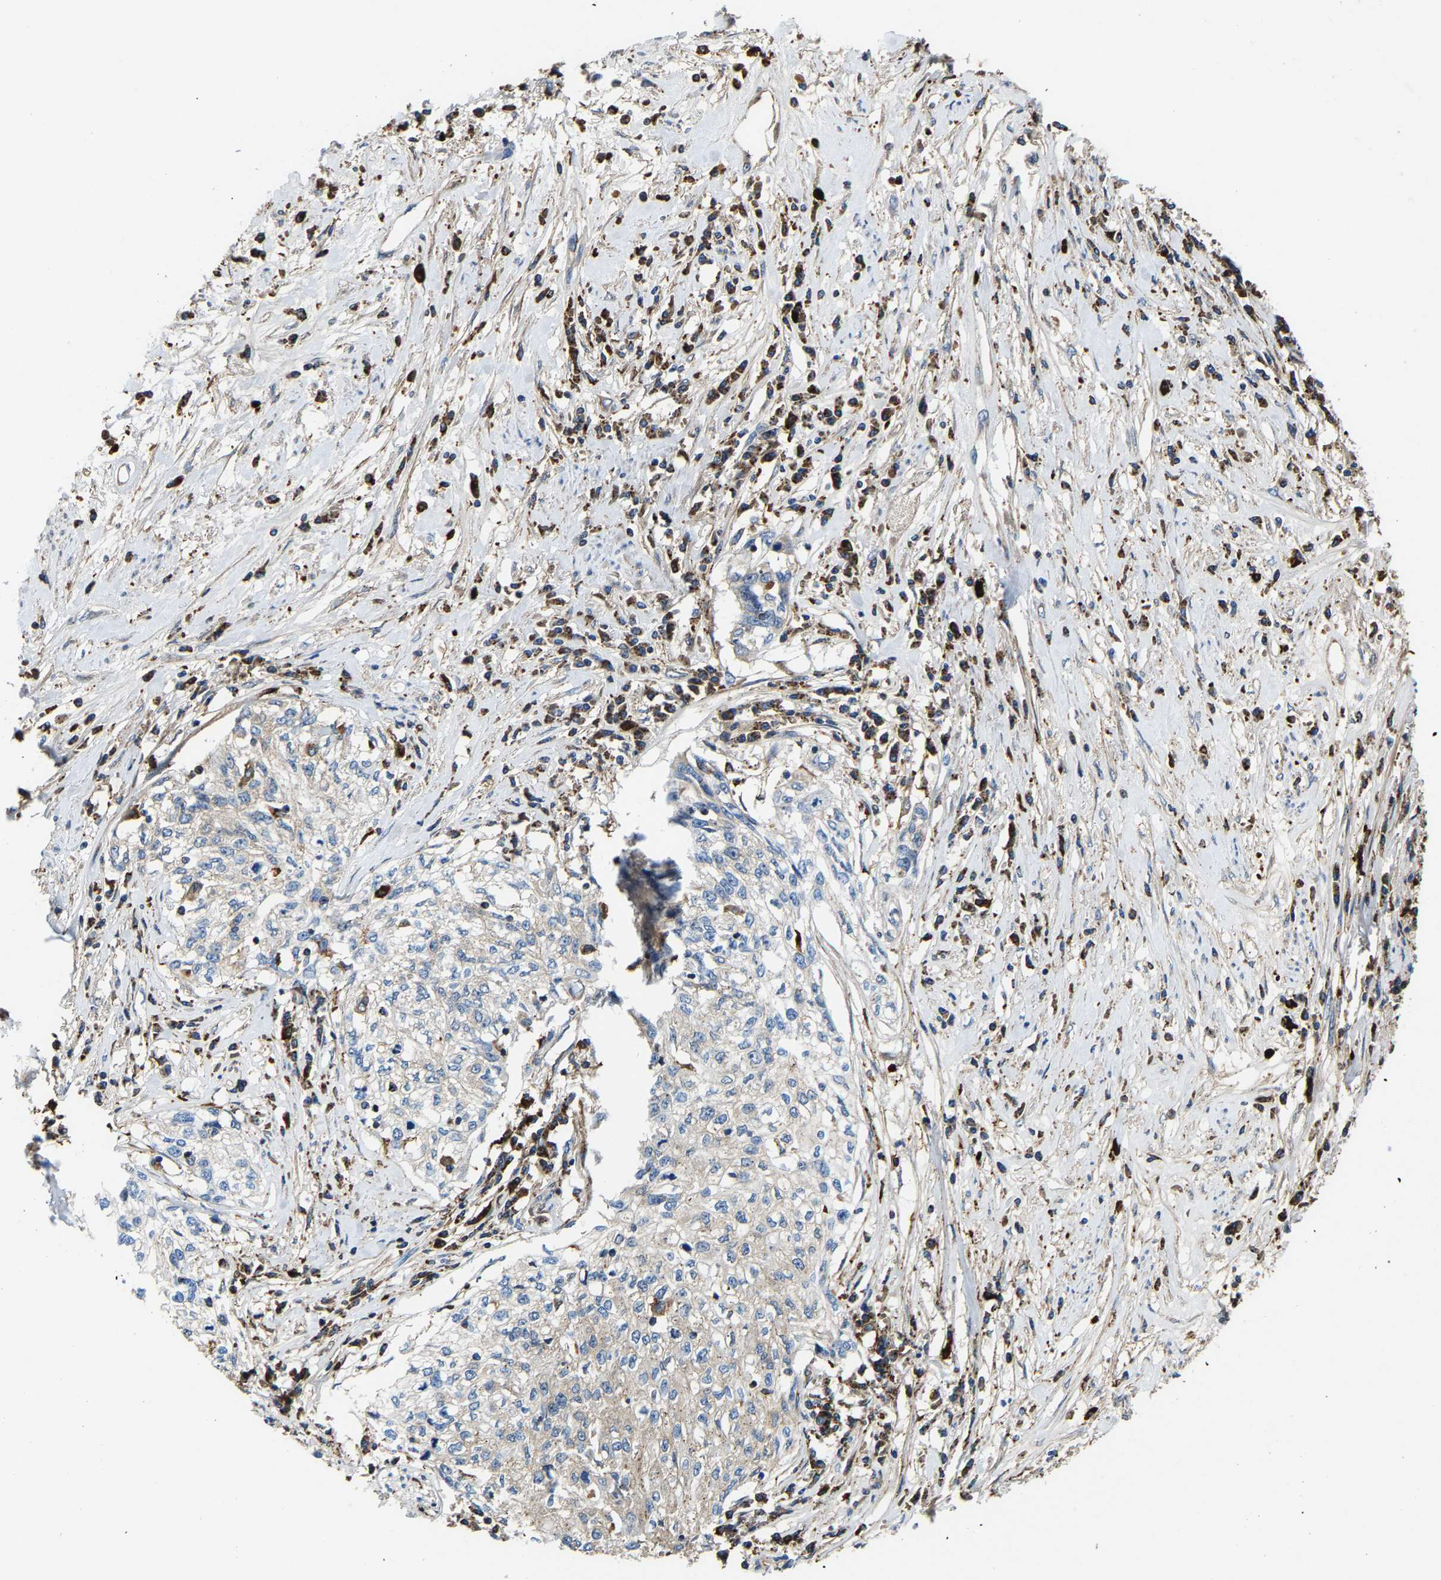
{"staining": {"intensity": "negative", "quantity": "none", "location": "none"}, "tissue": "cervical cancer", "cell_type": "Tumor cells", "image_type": "cancer", "snomed": [{"axis": "morphology", "description": "Squamous cell carcinoma, NOS"}, {"axis": "topography", "description": "Cervix"}], "caption": "Protein analysis of cervical cancer displays no significant expression in tumor cells. The staining was performed using DAB (3,3'-diaminobenzidine) to visualize the protein expression in brown, while the nuclei were stained in blue with hematoxylin (Magnification: 20x).", "gene": "DPP7", "patient": {"sex": "female", "age": 57}}